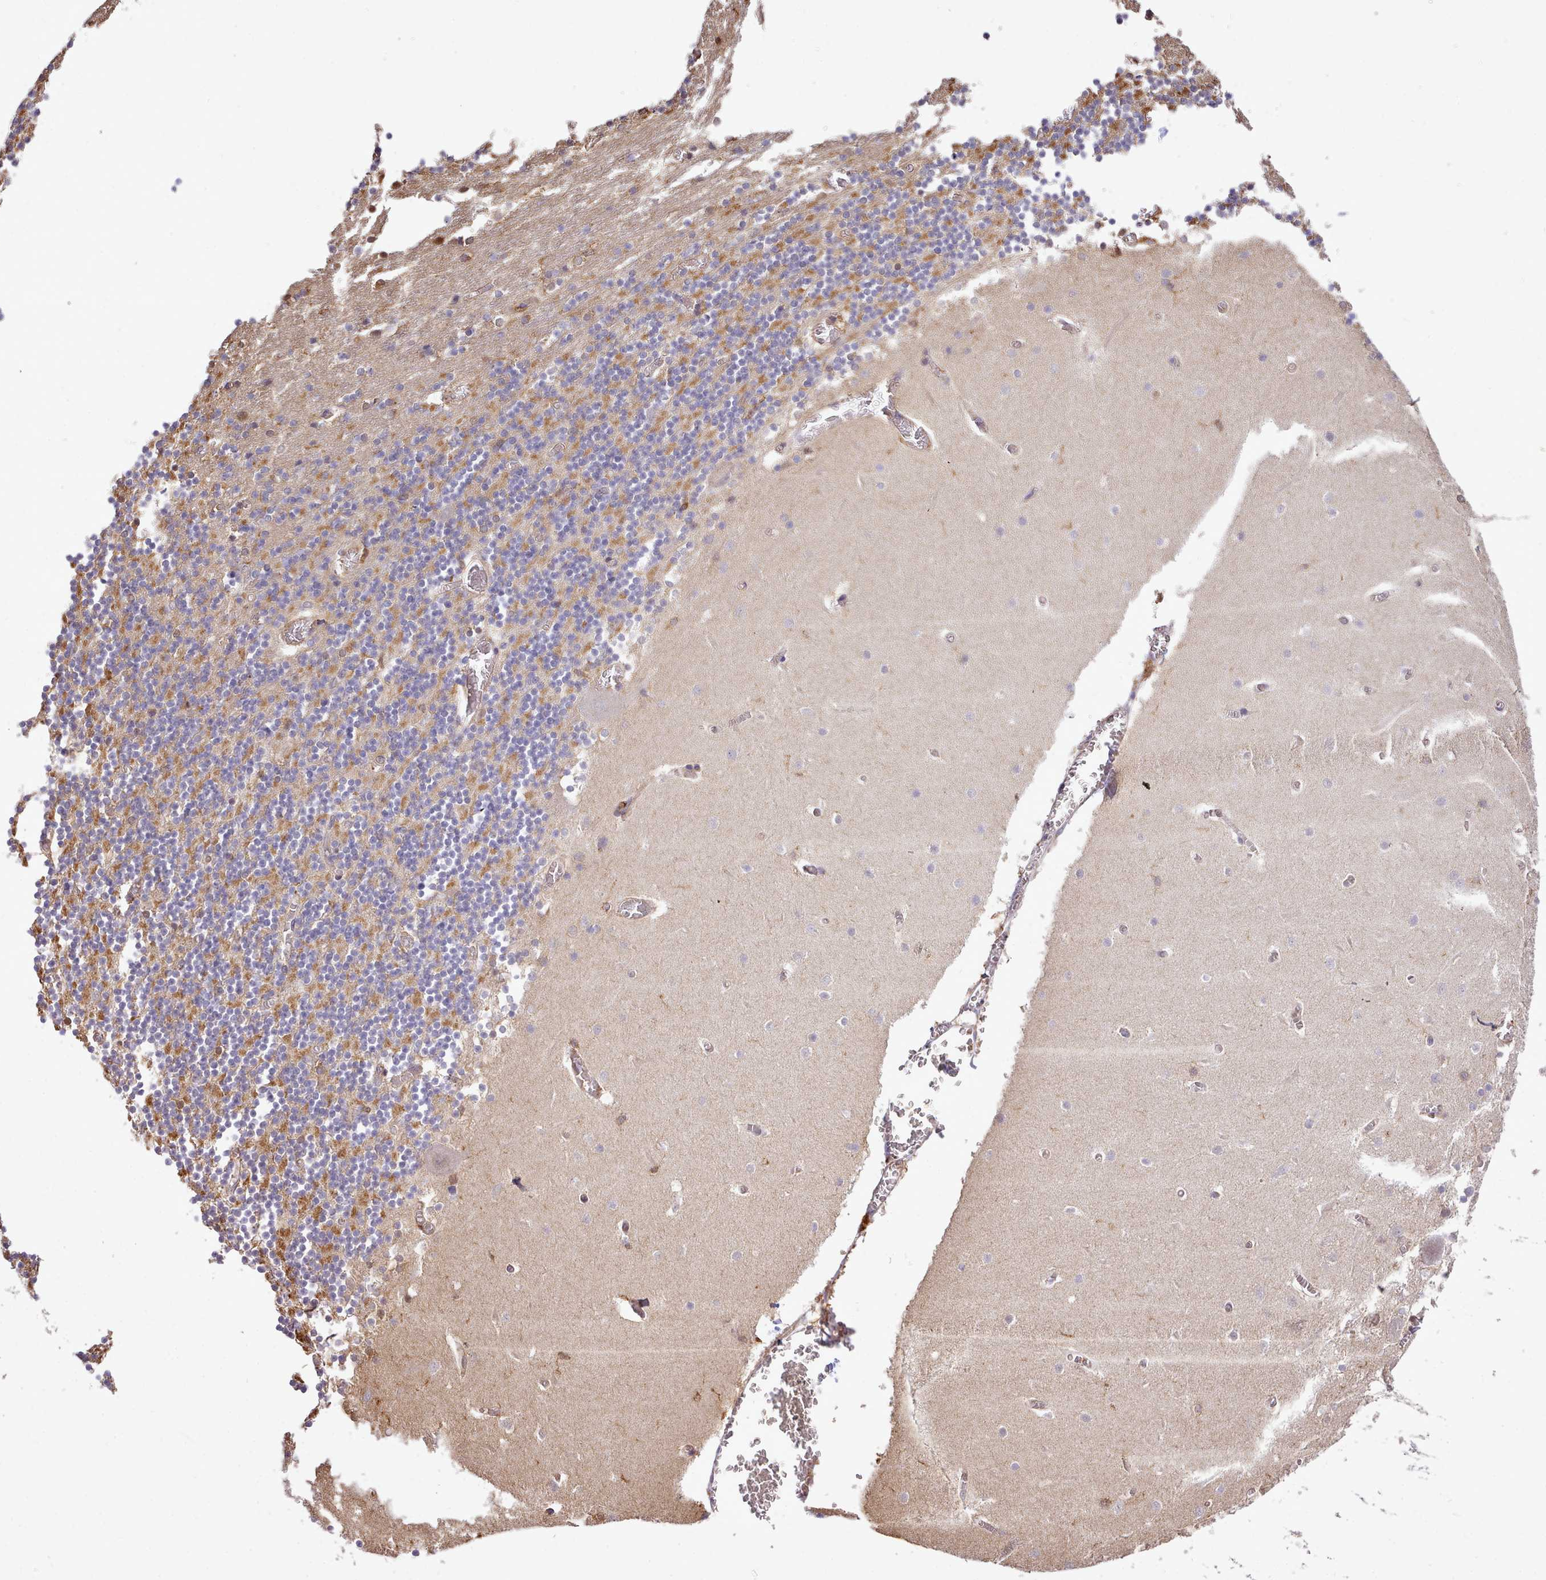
{"staining": {"intensity": "moderate", "quantity": "25%-75%", "location": "cytoplasmic/membranous"}, "tissue": "cerebellum", "cell_type": "Cells in granular layer", "image_type": "normal", "snomed": [{"axis": "morphology", "description": "Normal tissue, NOS"}, {"axis": "topography", "description": "Cerebellum"}], "caption": "A medium amount of moderate cytoplasmic/membranous positivity is identified in approximately 25%-75% of cells in granular layer in unremarkable cerebellum. (DAB IHC with brightfield microscopy, high magnification).", "gene": "CAPZA1", "patient": {"sex": "female", "age": 28}}